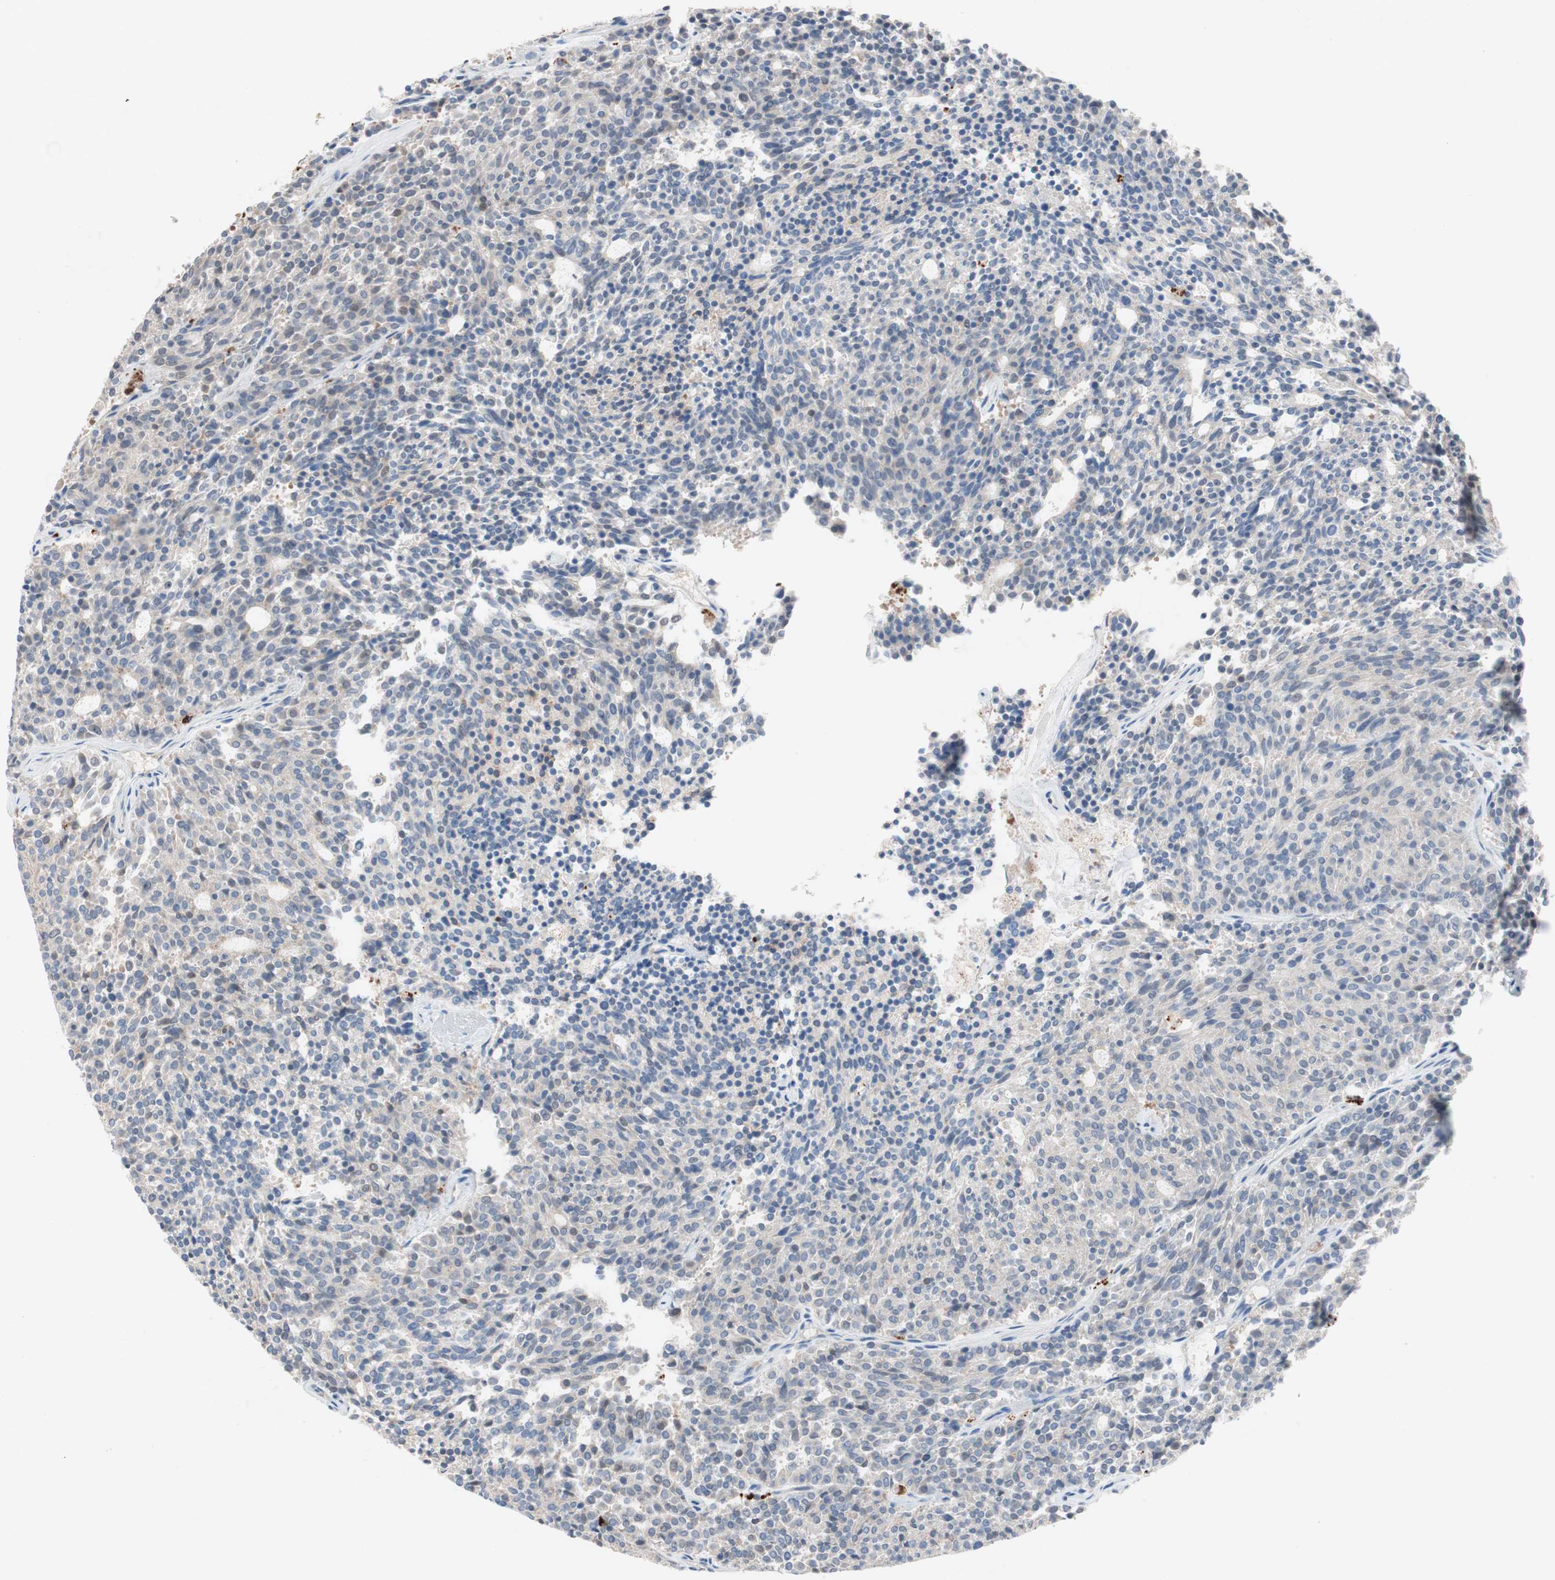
{"staining": {"intensity": "weak", "quantity": "25%-75%", "location": "cytoplasmic/membranous"}, "tissue": "carcinoid", "cell_type": "Tumor cells", "image_type": "cancer", "snomed": [{"axis": "morphology", "description": "Carcinoid, malignant, NOS"}, {"axis": "topography", "description": "Pancreas"}], "caption": "Brown immunohistochemical staining in human malignant carcinoid displays weak cytoplasmic/membranous expression in approximately 25%-75% of tumor cells.", "gene": "CLEC4D", "patient": {"sex": "female", "age": 54}}